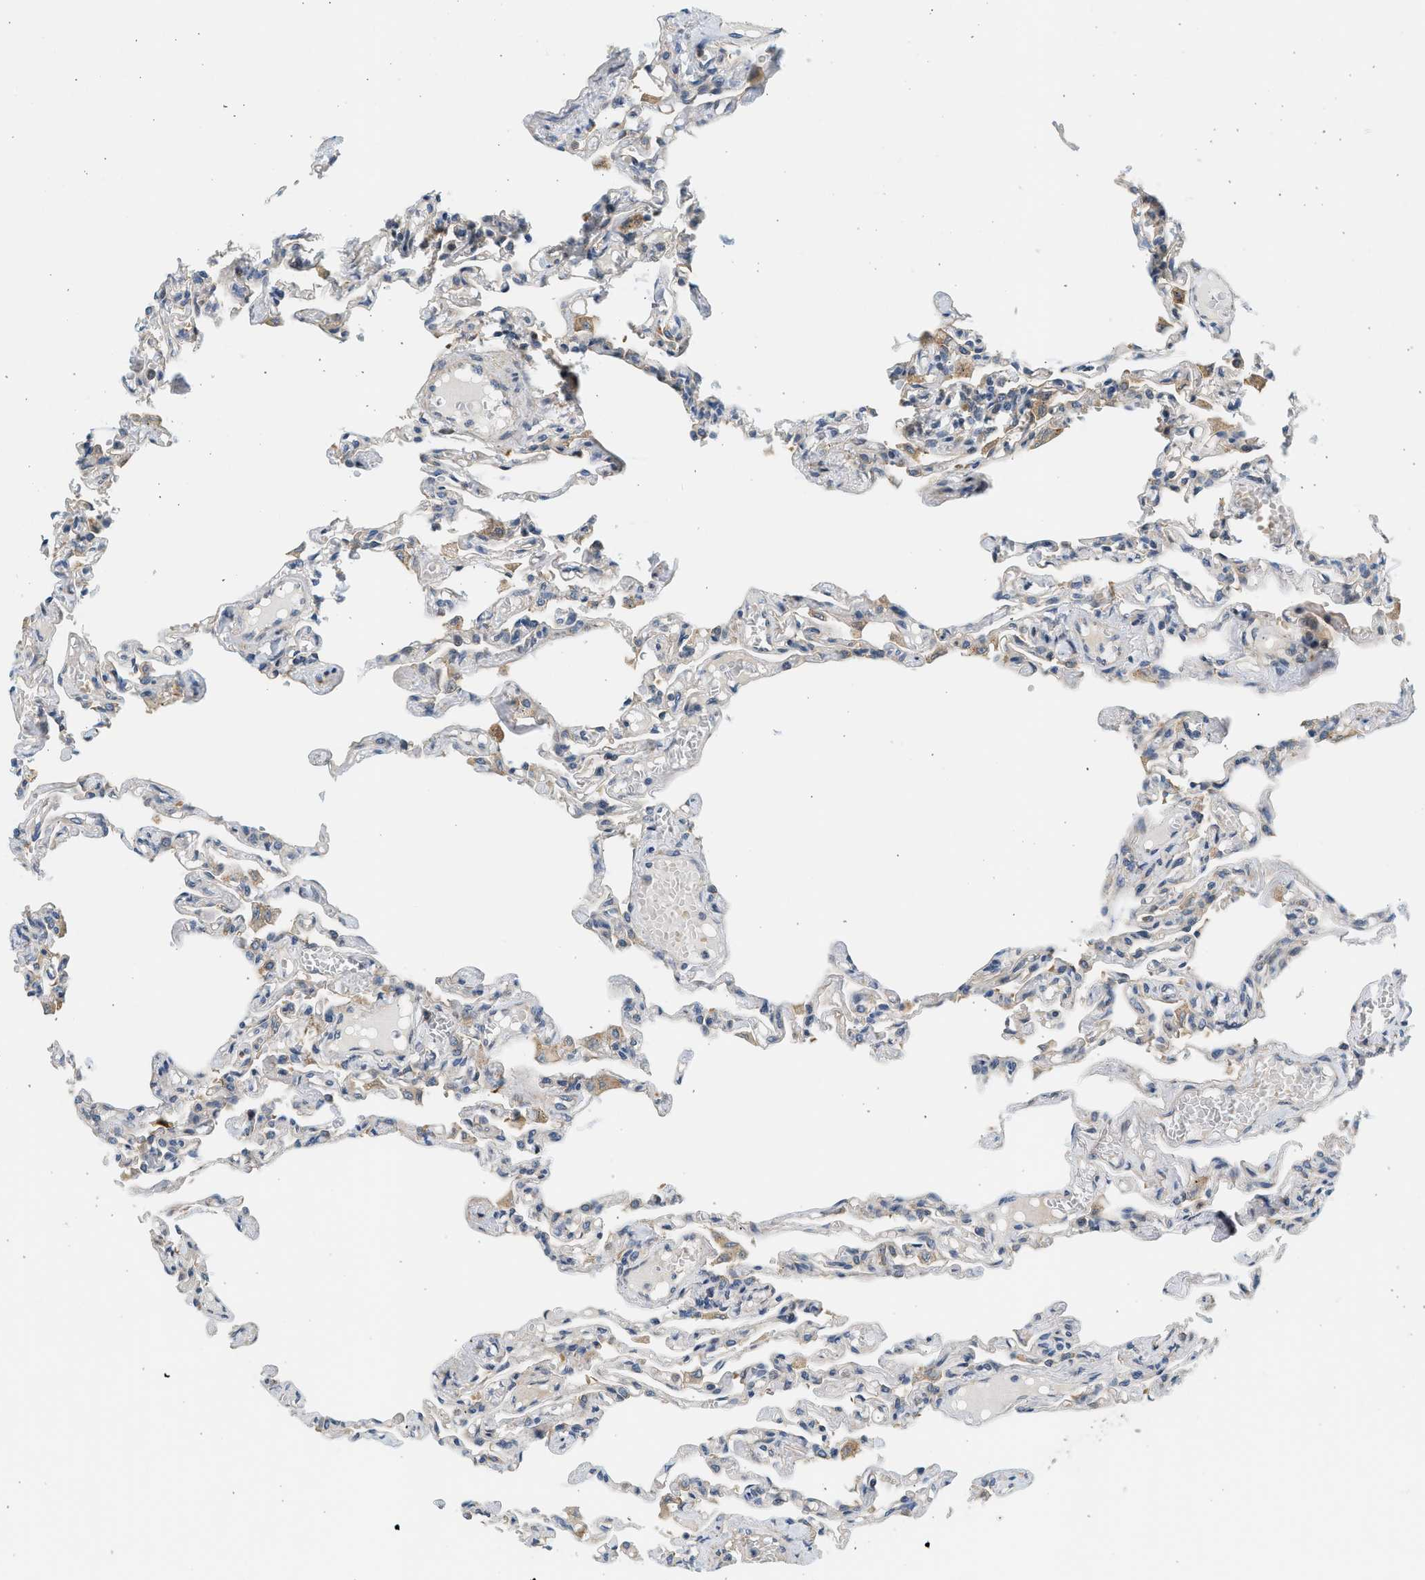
{"staining": {"intensity": "weak", "quantity": "<25%", "location": "cytoplasmic/membranous"}, "tissue": "lung", "cell_type": "Alveolar cells", "image_type": "normal", "snomed": [{"axis": "morphology", "description": "Normal tissue, NOS"}, {"axis": "topography", "description": "Lung"}], "caption": "A histopathology image of lung stained for a protein shows no brown staining in alveolar cells. The staining was performed using DAB (3,3'-diaminobenzidine) to visualize the protein expression in brown, while the nuclei were stained in blue with hematoxylin (Magnification: 20x).", "gene": "KDELR2", "patient": {"sex": "male", "age": 21}}